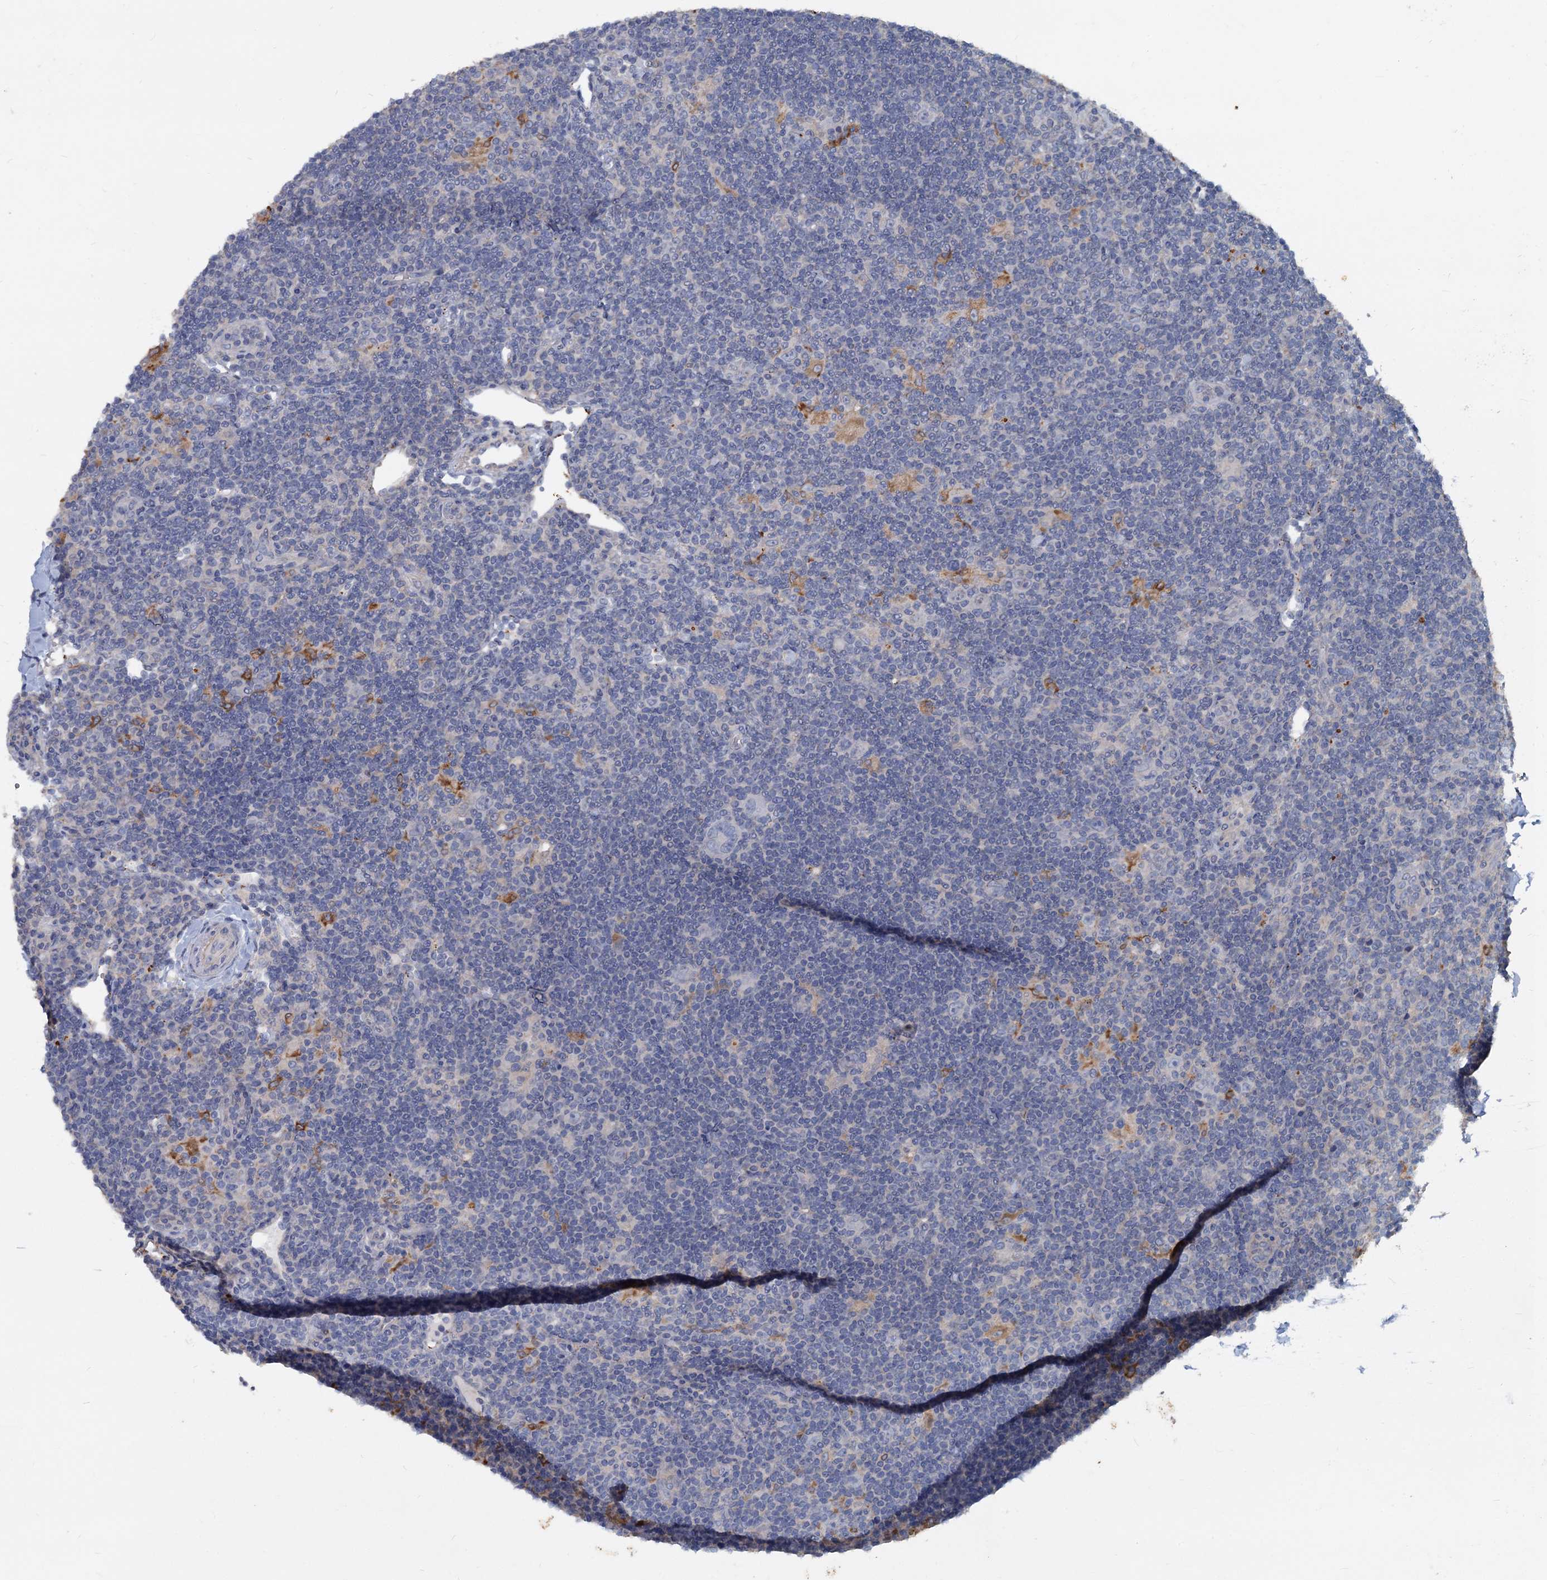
{"staining": {"intensity": "negative", "quantity": "none", "location": "none"}, "tissue": "lymphoma", "cell_type": "Tumor cells", "image_type": "cancer", "snomed": [{"axis": "morphology", "description": "Hodgkin's disease, NOS"}, {"axis": "topography", "description": "Lymph node"}], "caption": "The photomicrograph reveals no significant expression in tumor cells of lymphoma.", "gene": "SLC2A7", "patient": {"sex": "female", "age": 57}}